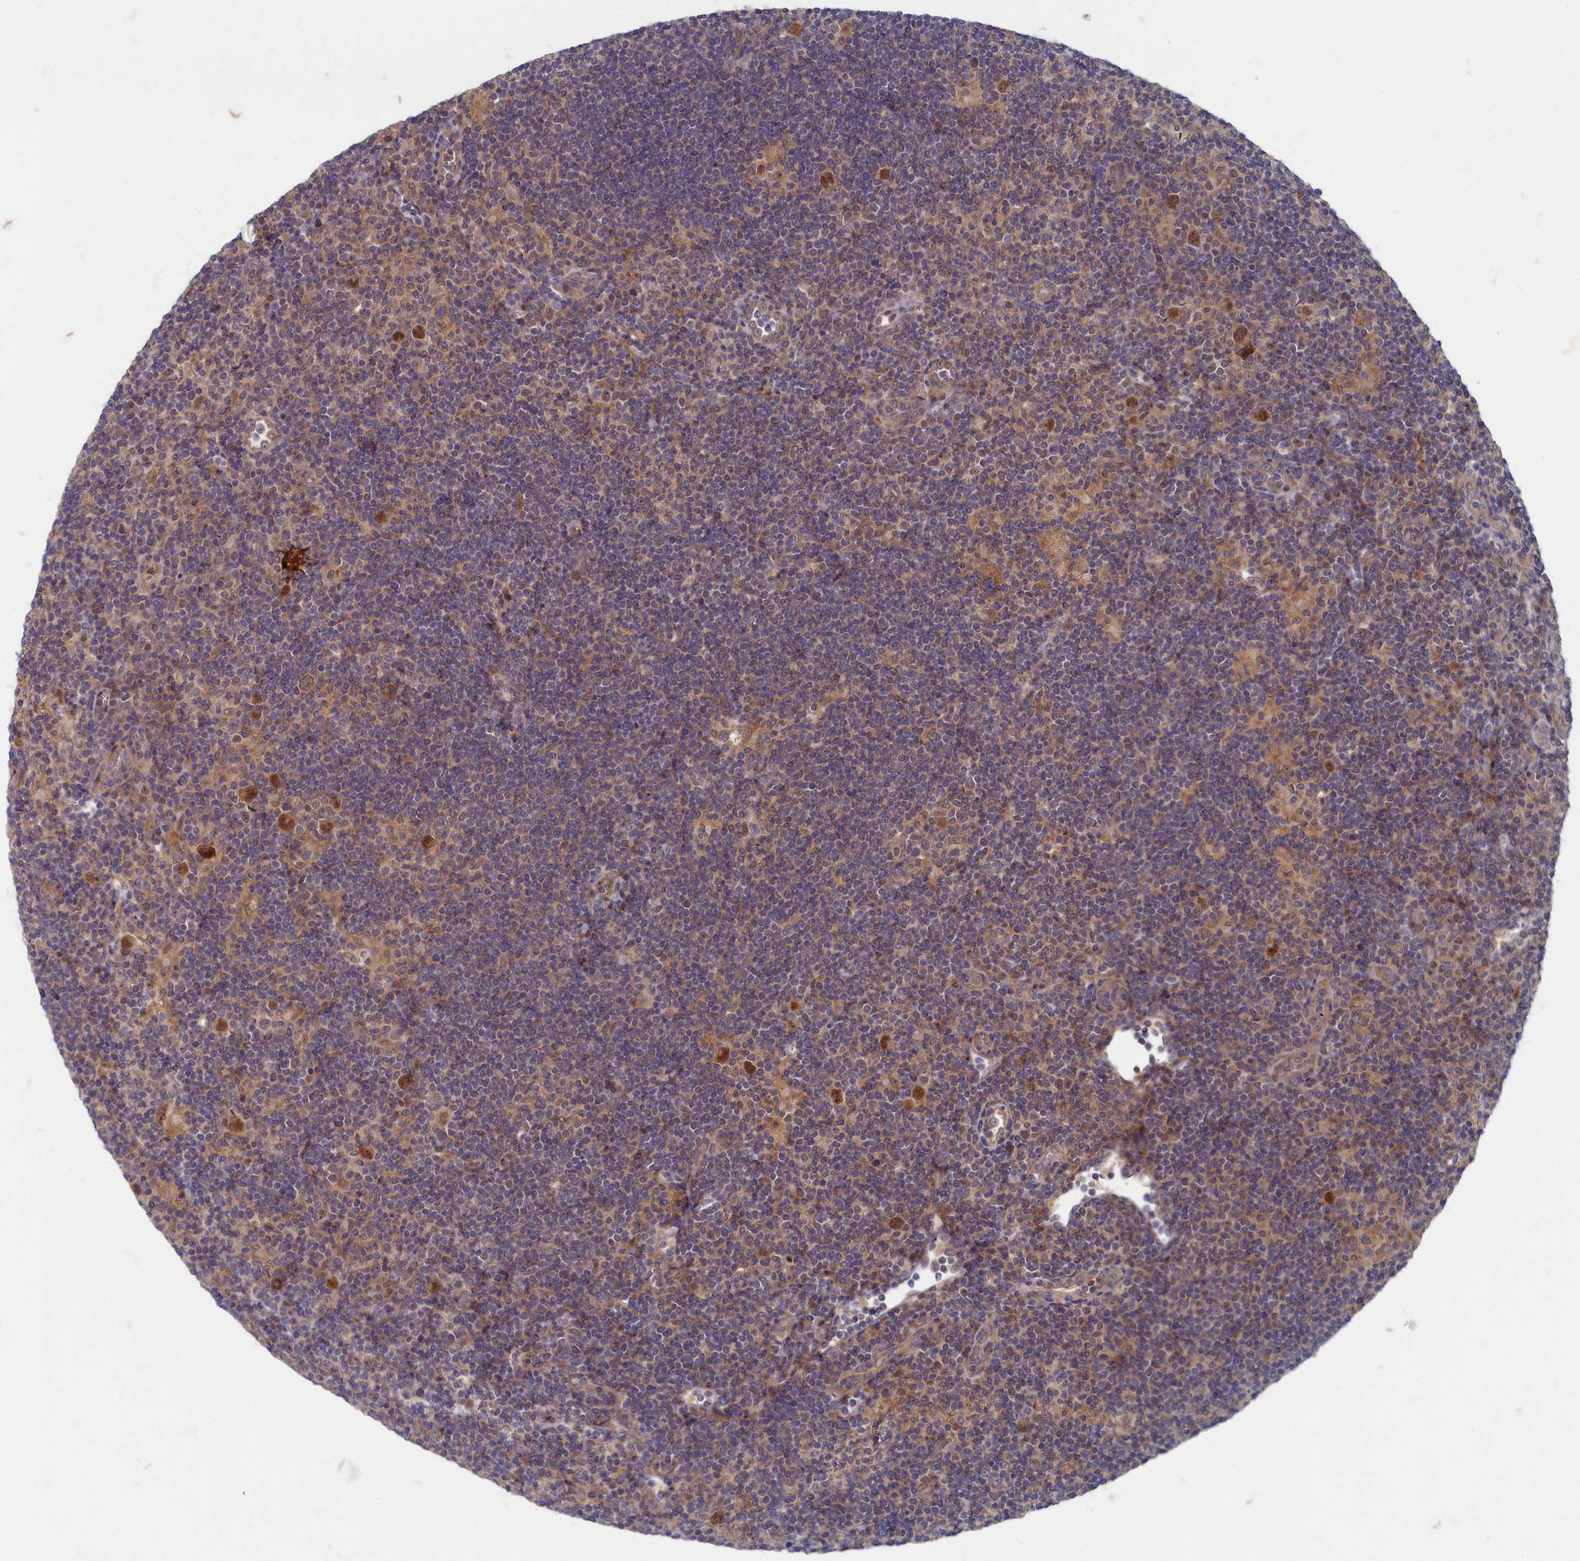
{"staining": {"intensity": "moderate", "quantity": ">75%", "location": "nuclear"}, "tissue": "lymphoma", "cell_type": "Tumor cells", "image_type": "cancer", "snomed": [{"axis": "morphology", "description": "Hodgkin's disease, NOS"}, {"axis": "topography", "description": "Lymph node"}], "caption": "Immunohistochemistry (IHC) (DAB (3,3'-diaminobenzidine)) staining of lymphoma demonstrates moderate nuclear protein staining in about >75% of tumor cells.", "gene": "WDR59", "patient": {"sex": "female", "age": 57}}